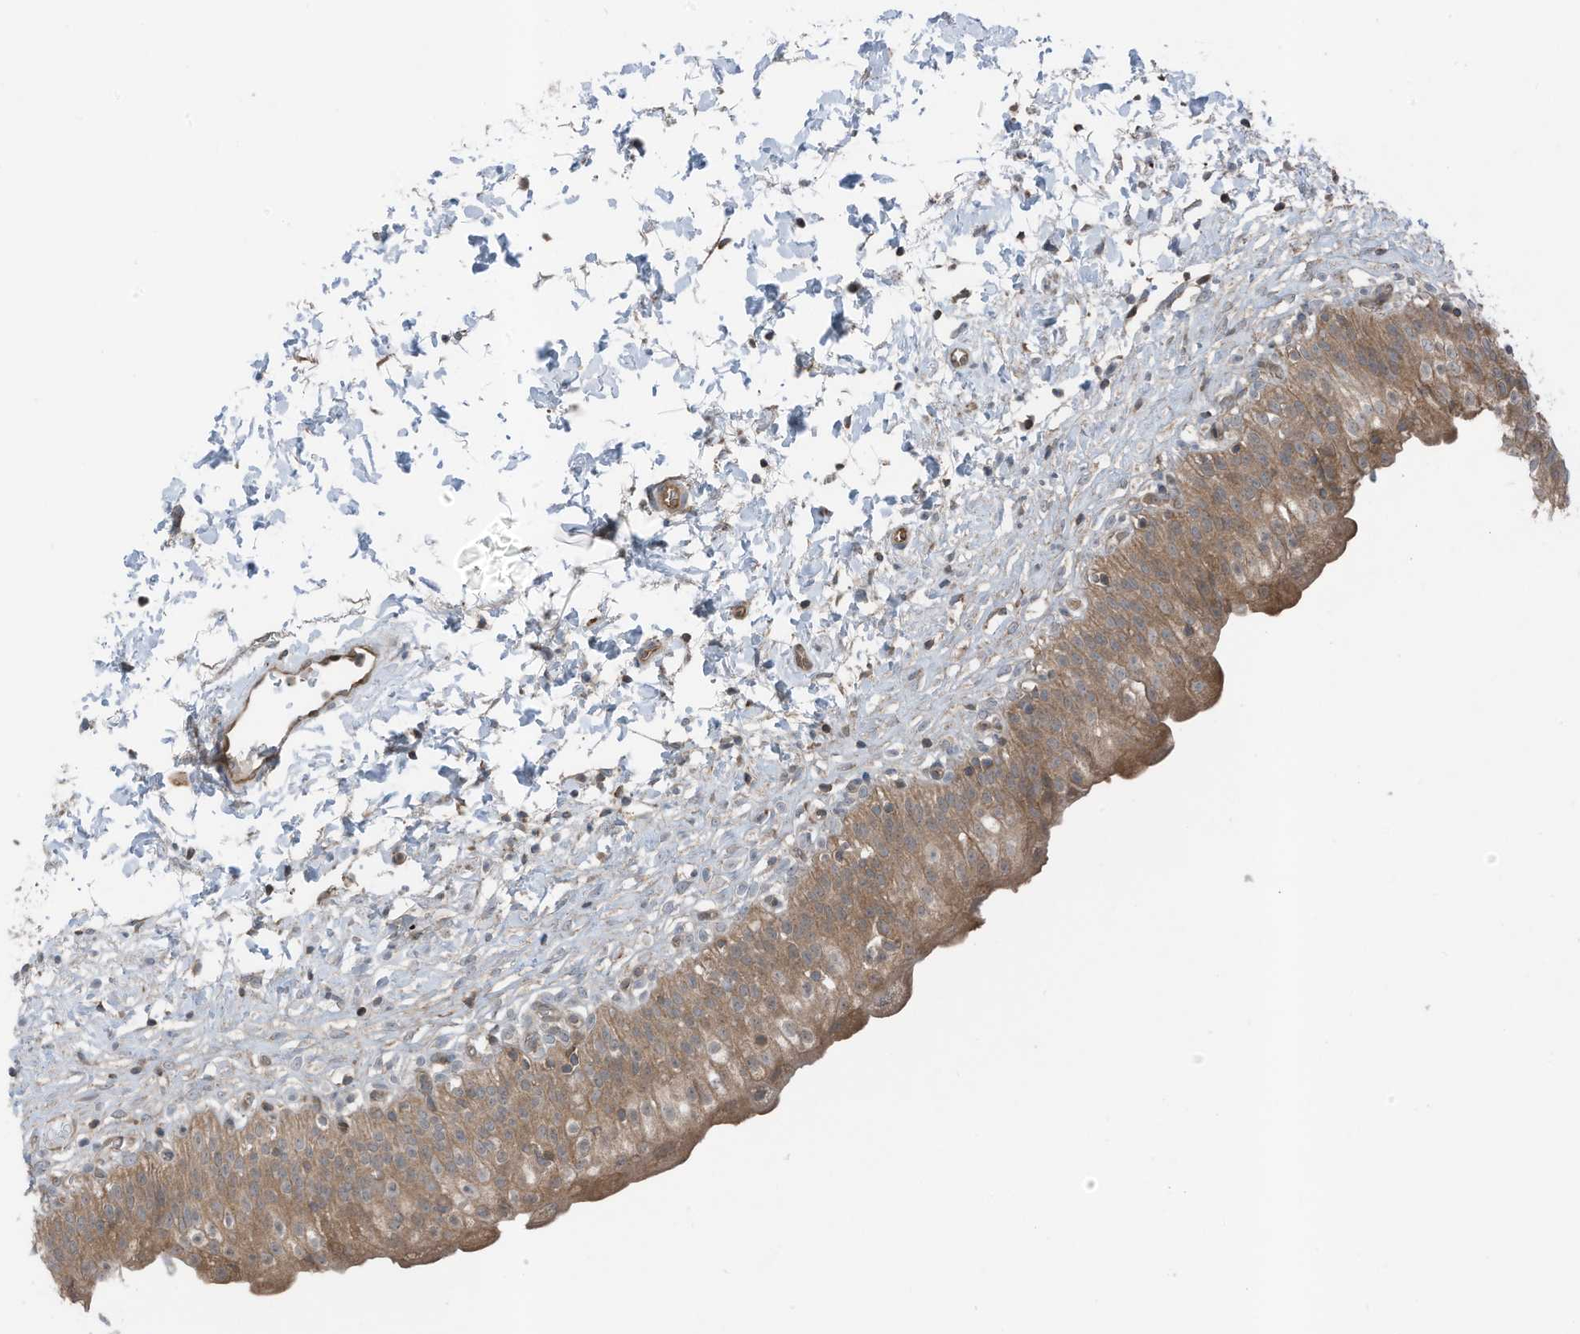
{"staining": {"intensity": "moderate", "quantity": ">75%", "location": "cytoplasmic/membranous"}, "tissue": "urinary bladder", "cell_type": "Urothelial cells", "image_type": "normal", "snomed": [{"axis": "morphology", "description": "Normal tissue, NOS"}, {"axis": "topography", "description": "Urinary bladder"}], "caption": "Immunohistochemistry of benign human urinary bladder exhibits medium levels of moderate cytoplasmic/membranous expression in about >75% of urothelial cells.", "gene": "TXNDC9", "patient": {"sex": "male", "age": 55}}